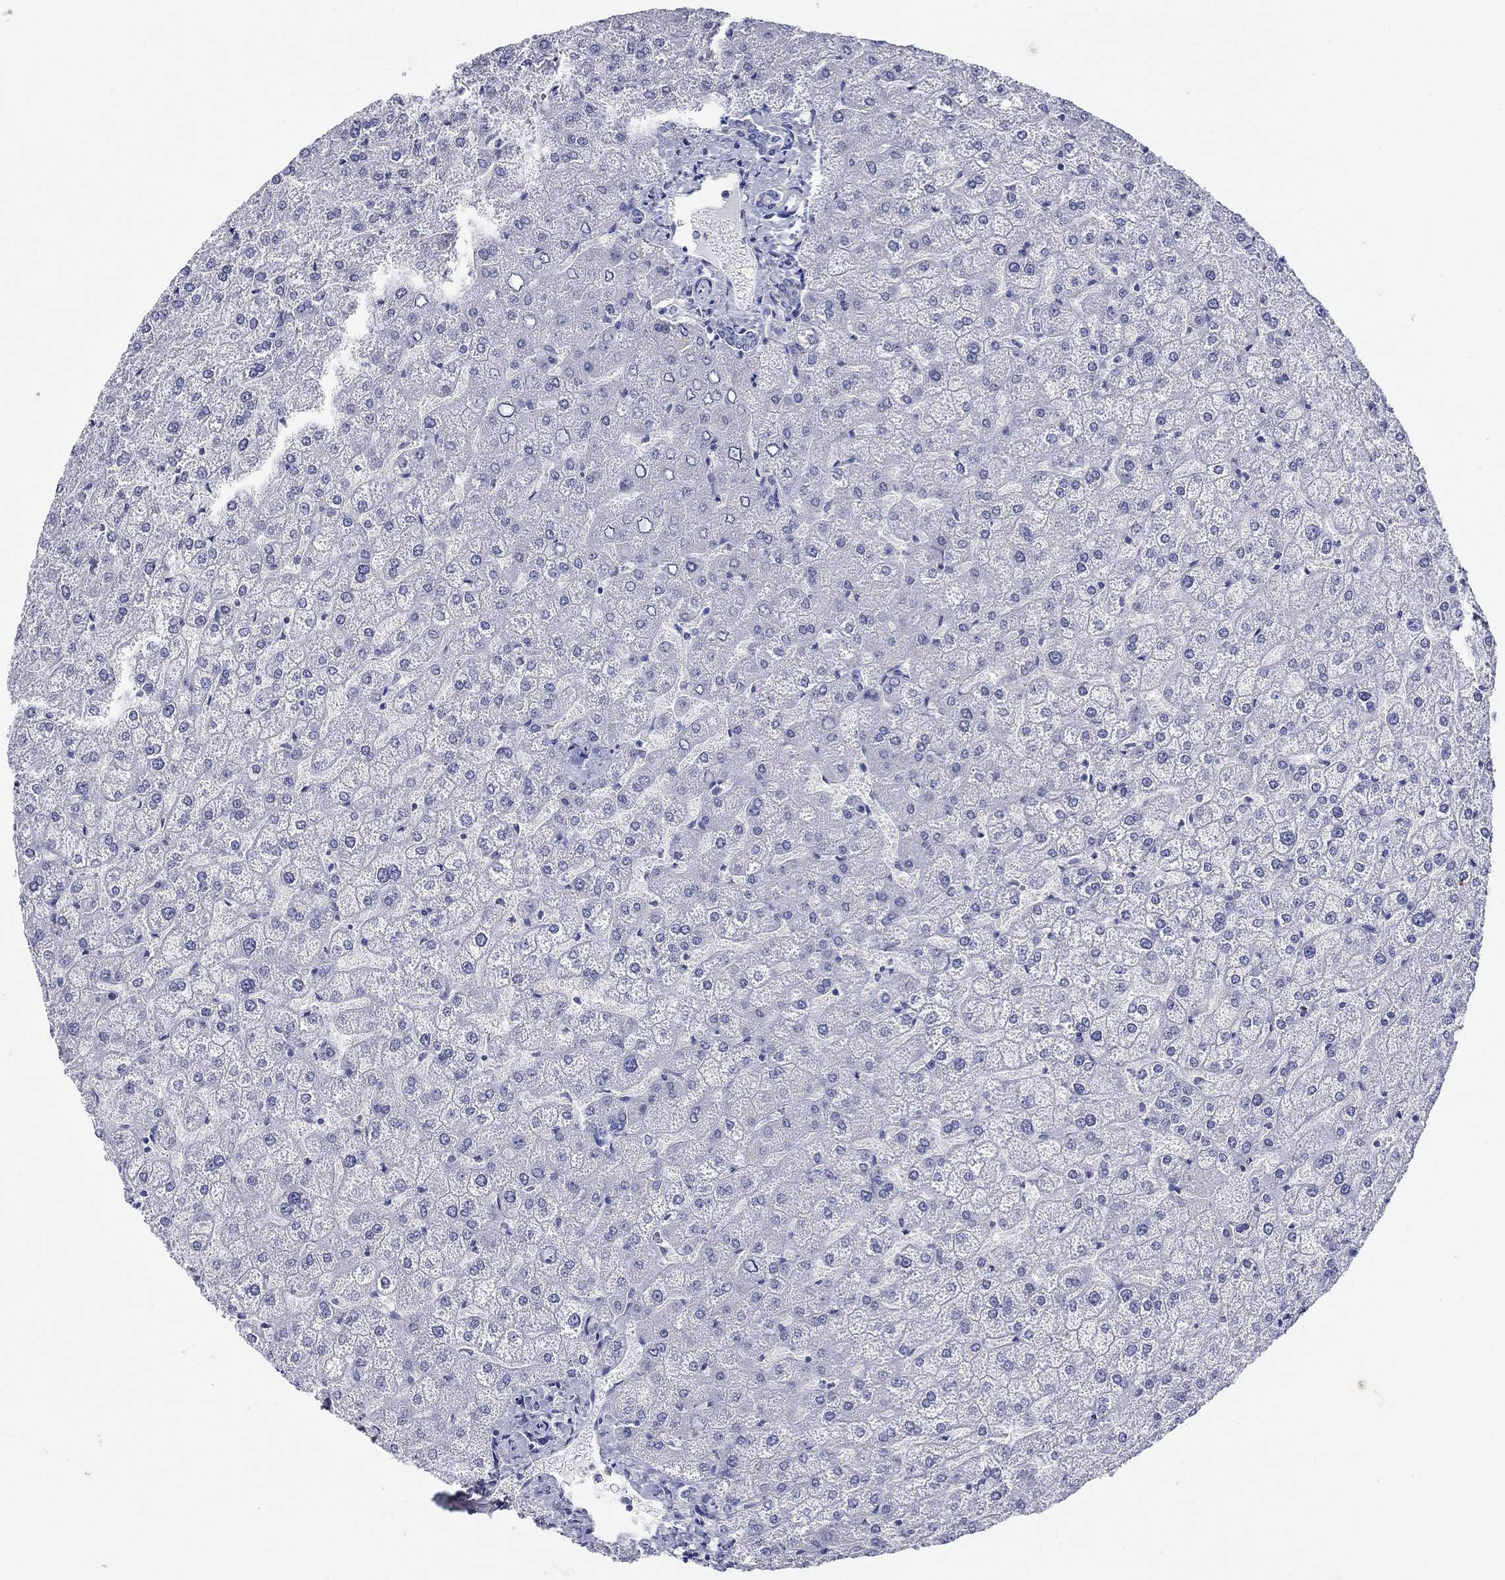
{"staining": {"intensity": "negative", "quantity": "none", "location": "none"}, "tissue": "liver", "cell_type": "Cholangiocytes", "image_type": "normal", "snomed": [{"axis": "morphology", "description": "Normal tissue, NOS"}, {"axis": "topography", "description": "Liver"}], "caption": "Protein analysis of unremarkable liver displays no significant staining in cholangiocytes.", "gene": "PDYN", "patient": {"sex": "female", "age": 32}}